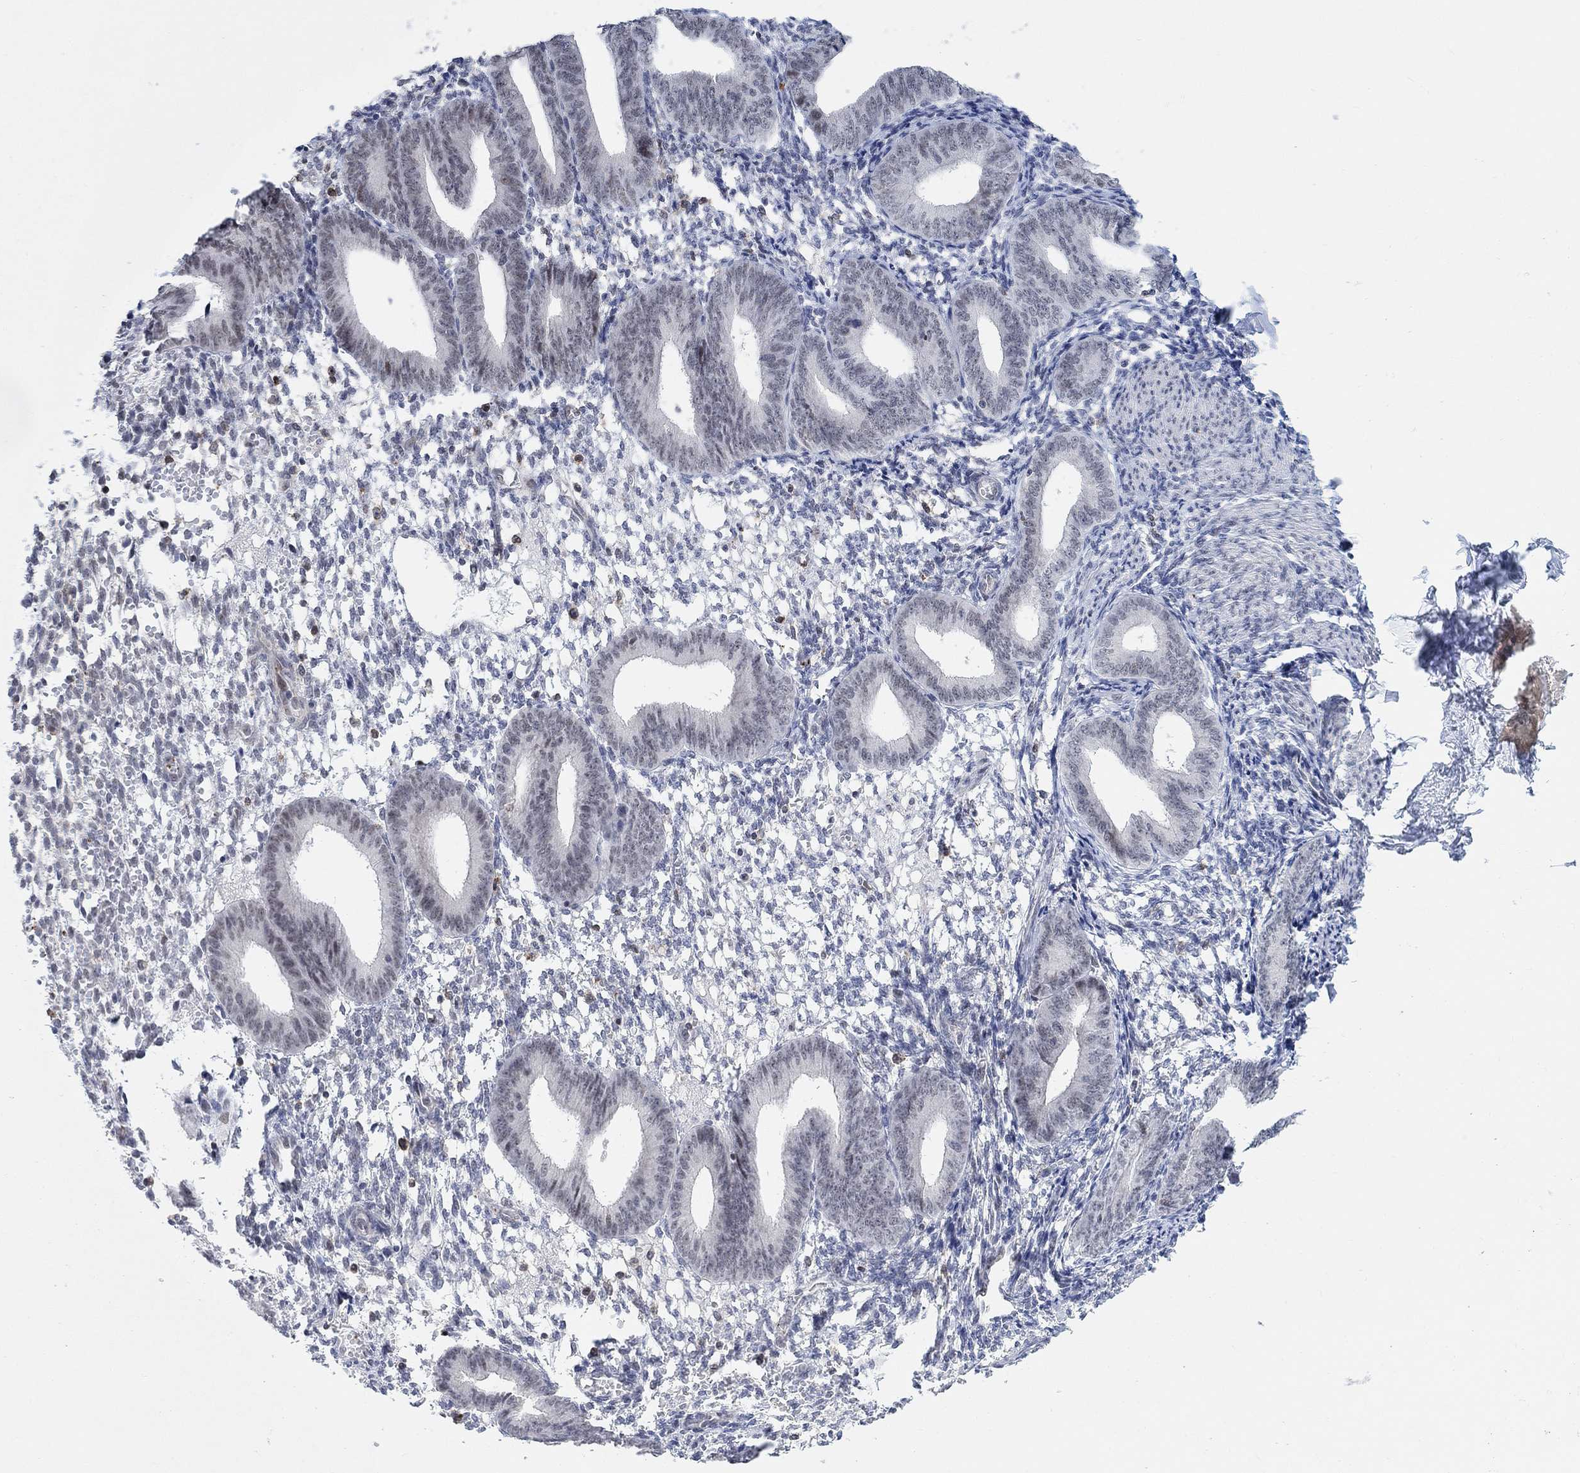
{"staining": {"intensity": "negative", "quantity": "none", "location": "none"}, "tissue": "endometrium", "cell_type": "Cells in endometrial stroma", "image_type": "normal", "snomed": [{"axis": "morphology", "description": "Normal tissue, NOS"}, {"axis": "topography", "description": "Endometrium"}], "caption": "Image shows no protein staining in cells in endometrial stroma of unremarkable endometrium. (Stains: DAB (3,3'-diaminobenzidine) immunohistochemistry (IHC) with hematoxylin counter stain, Microscopy: brightfield microscopy at high magnification).", "gene": "PWWP2B", "patient": {"sex": "female", "age": 39}}